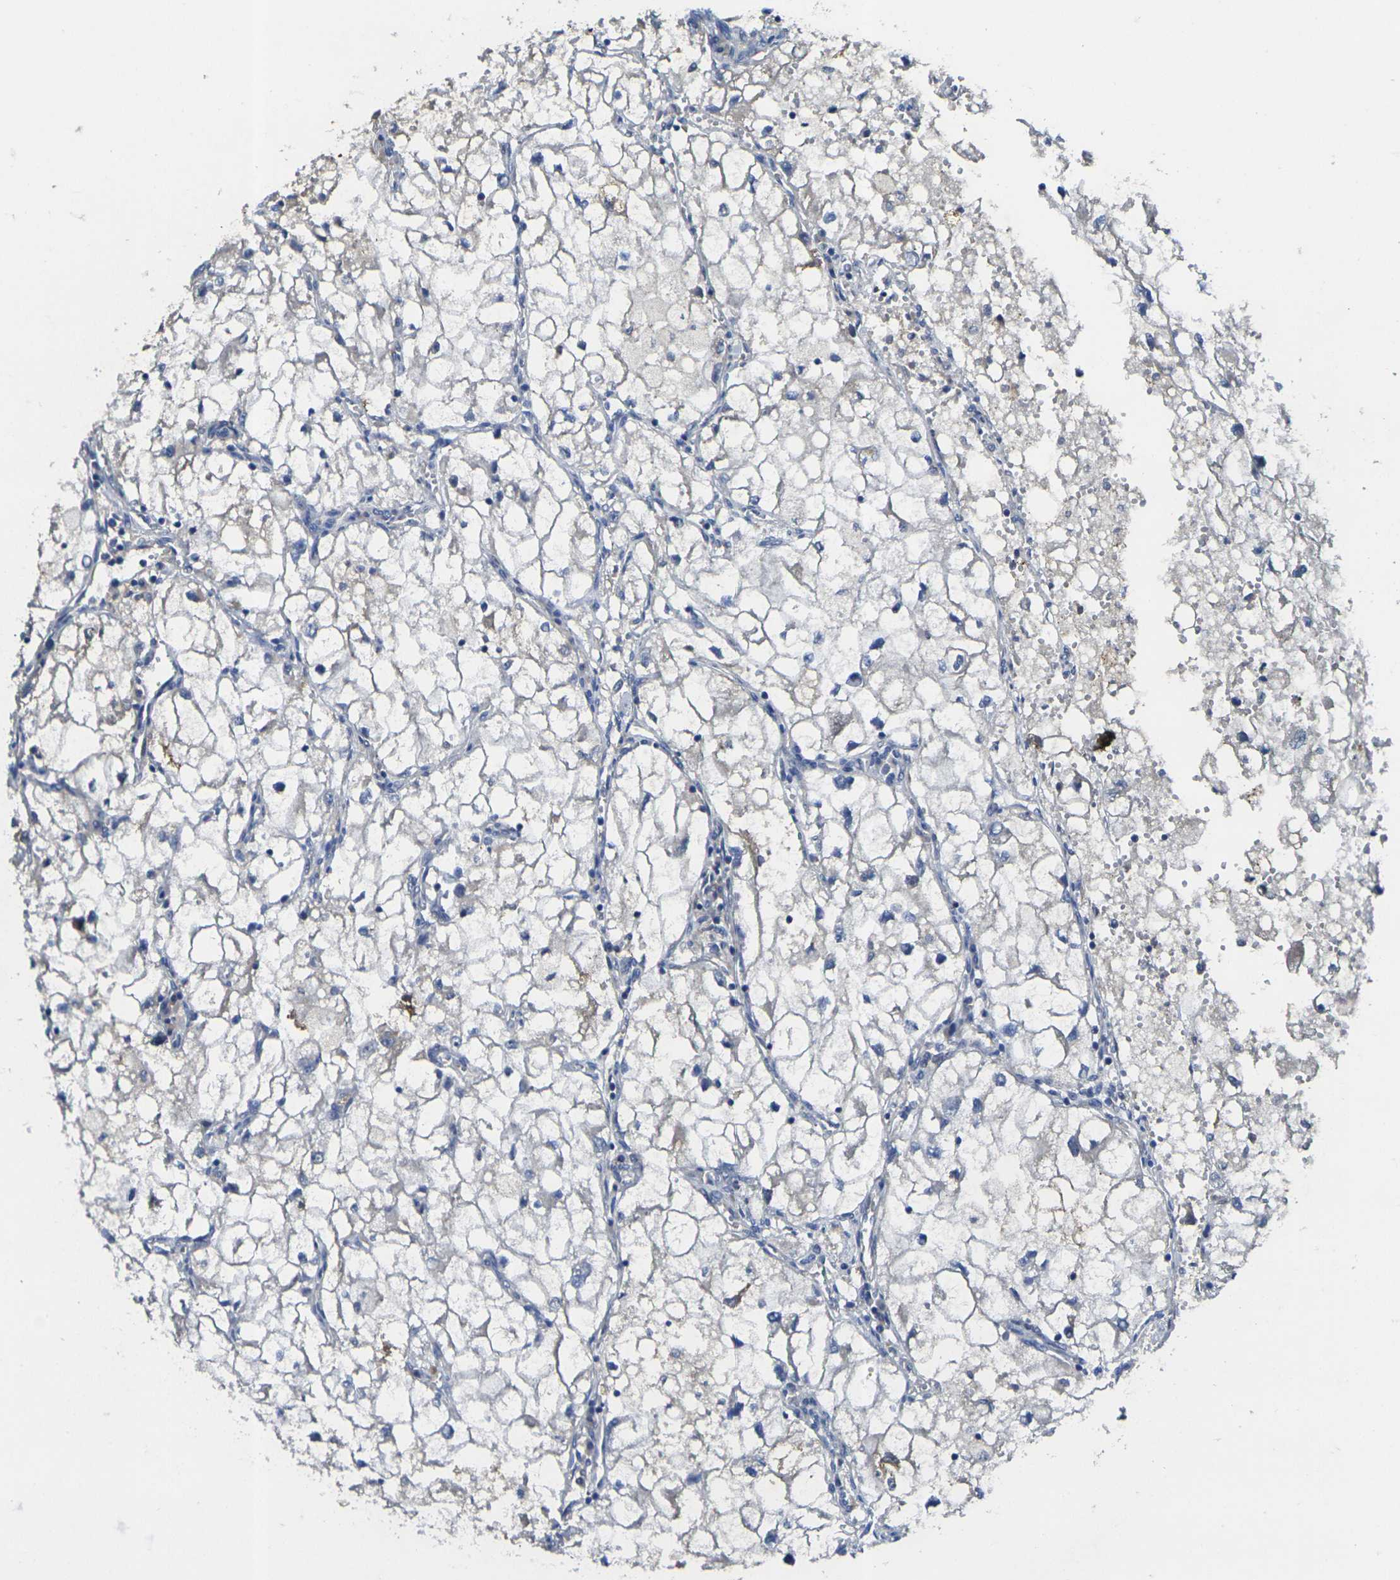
{"staining": {"intensity": "negative", "quantity": "none", "location": "none"}, "tissue": "renal cancer", "cell_type": "Tumor cells", "image_type": "cancer", "snomed": [{"axis": "morphology", "description": "Adenocarcinoma, NOS"}, {"axis": "topography", "description": "Kidney"}], "caption": "Renal cancer (adenocarcinoma) was stained to show a protein in brown. There is no significant positivity in tumor cells.", "gene": "GNA12", "patient": {"sex": "female", "age": 70}}